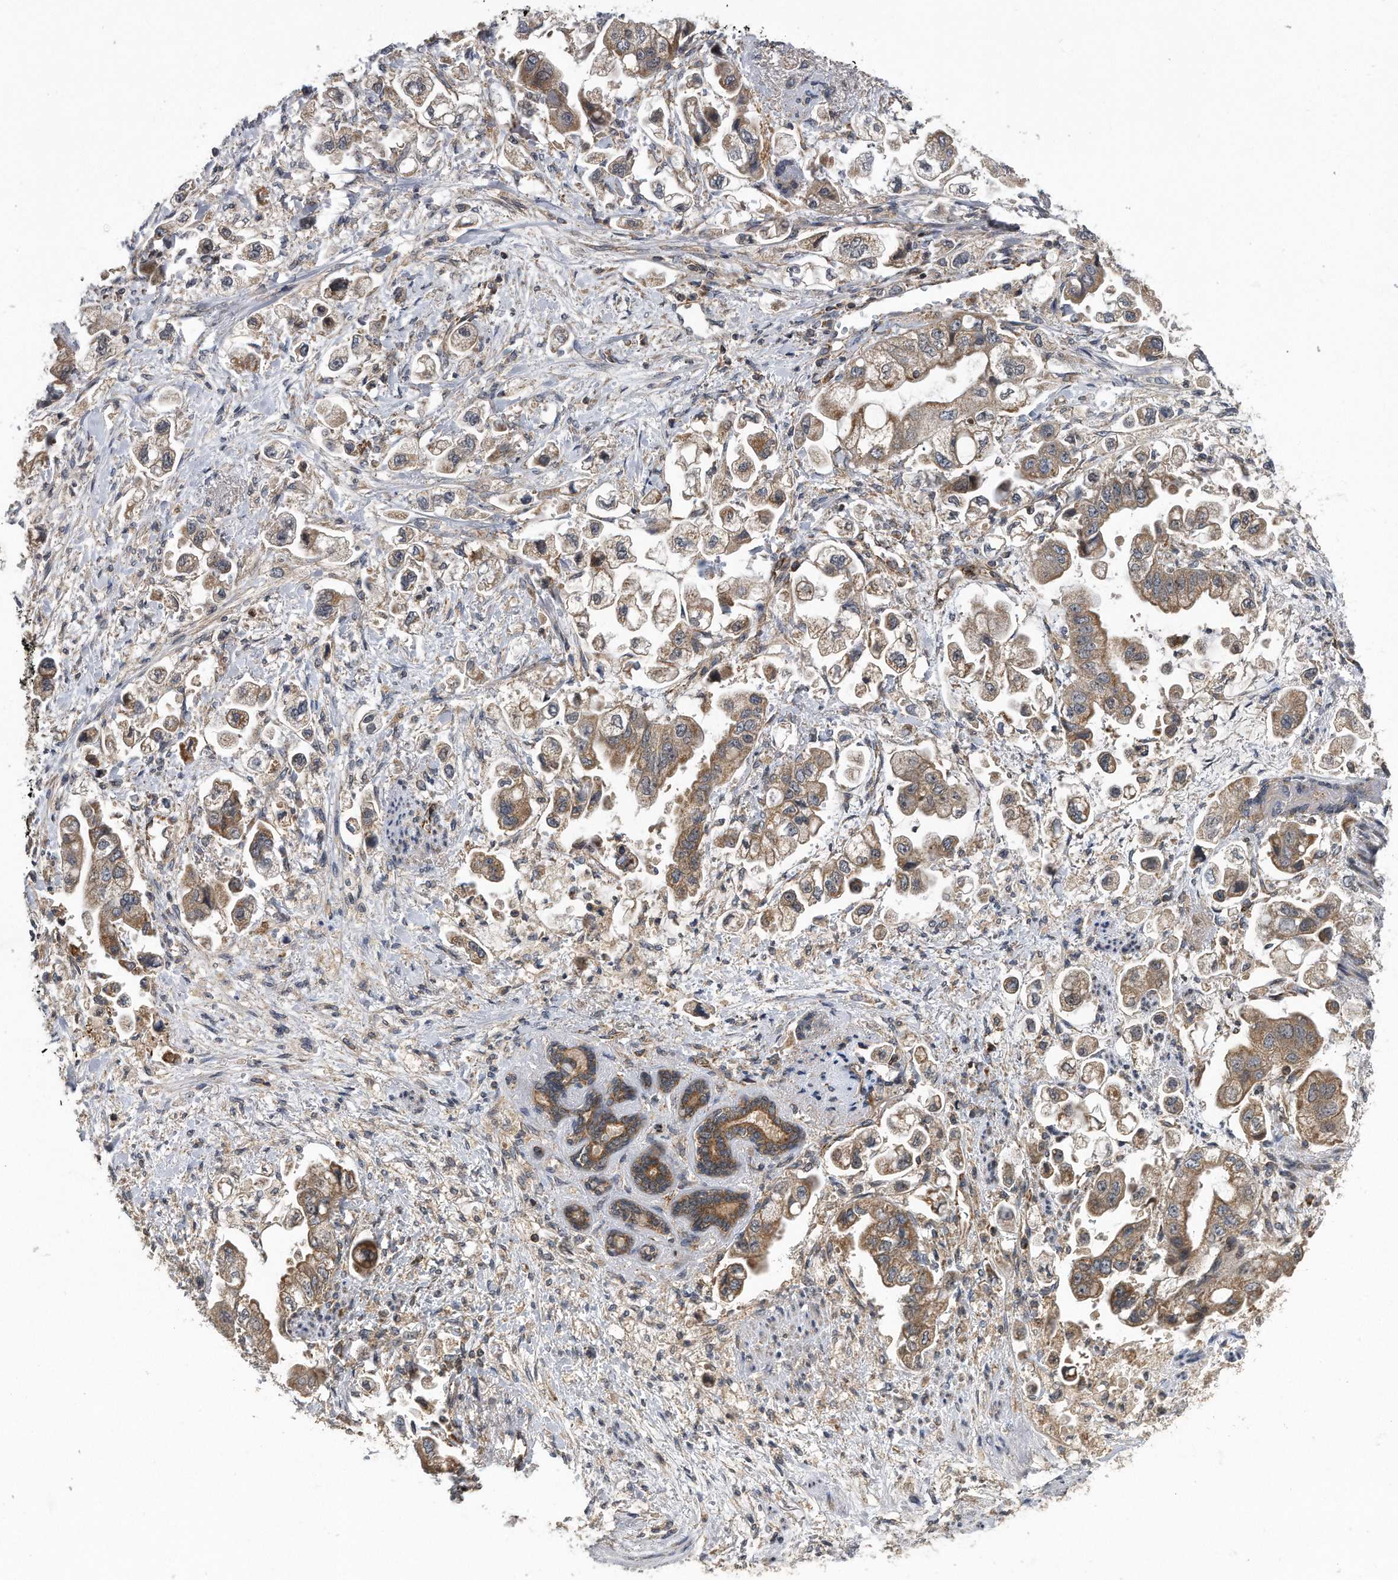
{"staining": {"intensity": "moderate", "quantity": ">75%", "location": "cytoplasmic/membranous"}, "tissue": "stomach cancer", "cell_type": "Tumor cells", "image_type": "cancer", "snomed": [{"axis": "morphology", "description": "Adenocarcinoma, NOS"}, {"axis": "topography", "description": "Stomach"}], "caption": "This micrograph reveals IHC staining of human stomach adenocarcinoma, with medium moderate cytoplasmic/membranous positivity in approximately >75% of tumor cells.", "gene": "ALPK2", "patient": {"sex": "male", "age": 62}}